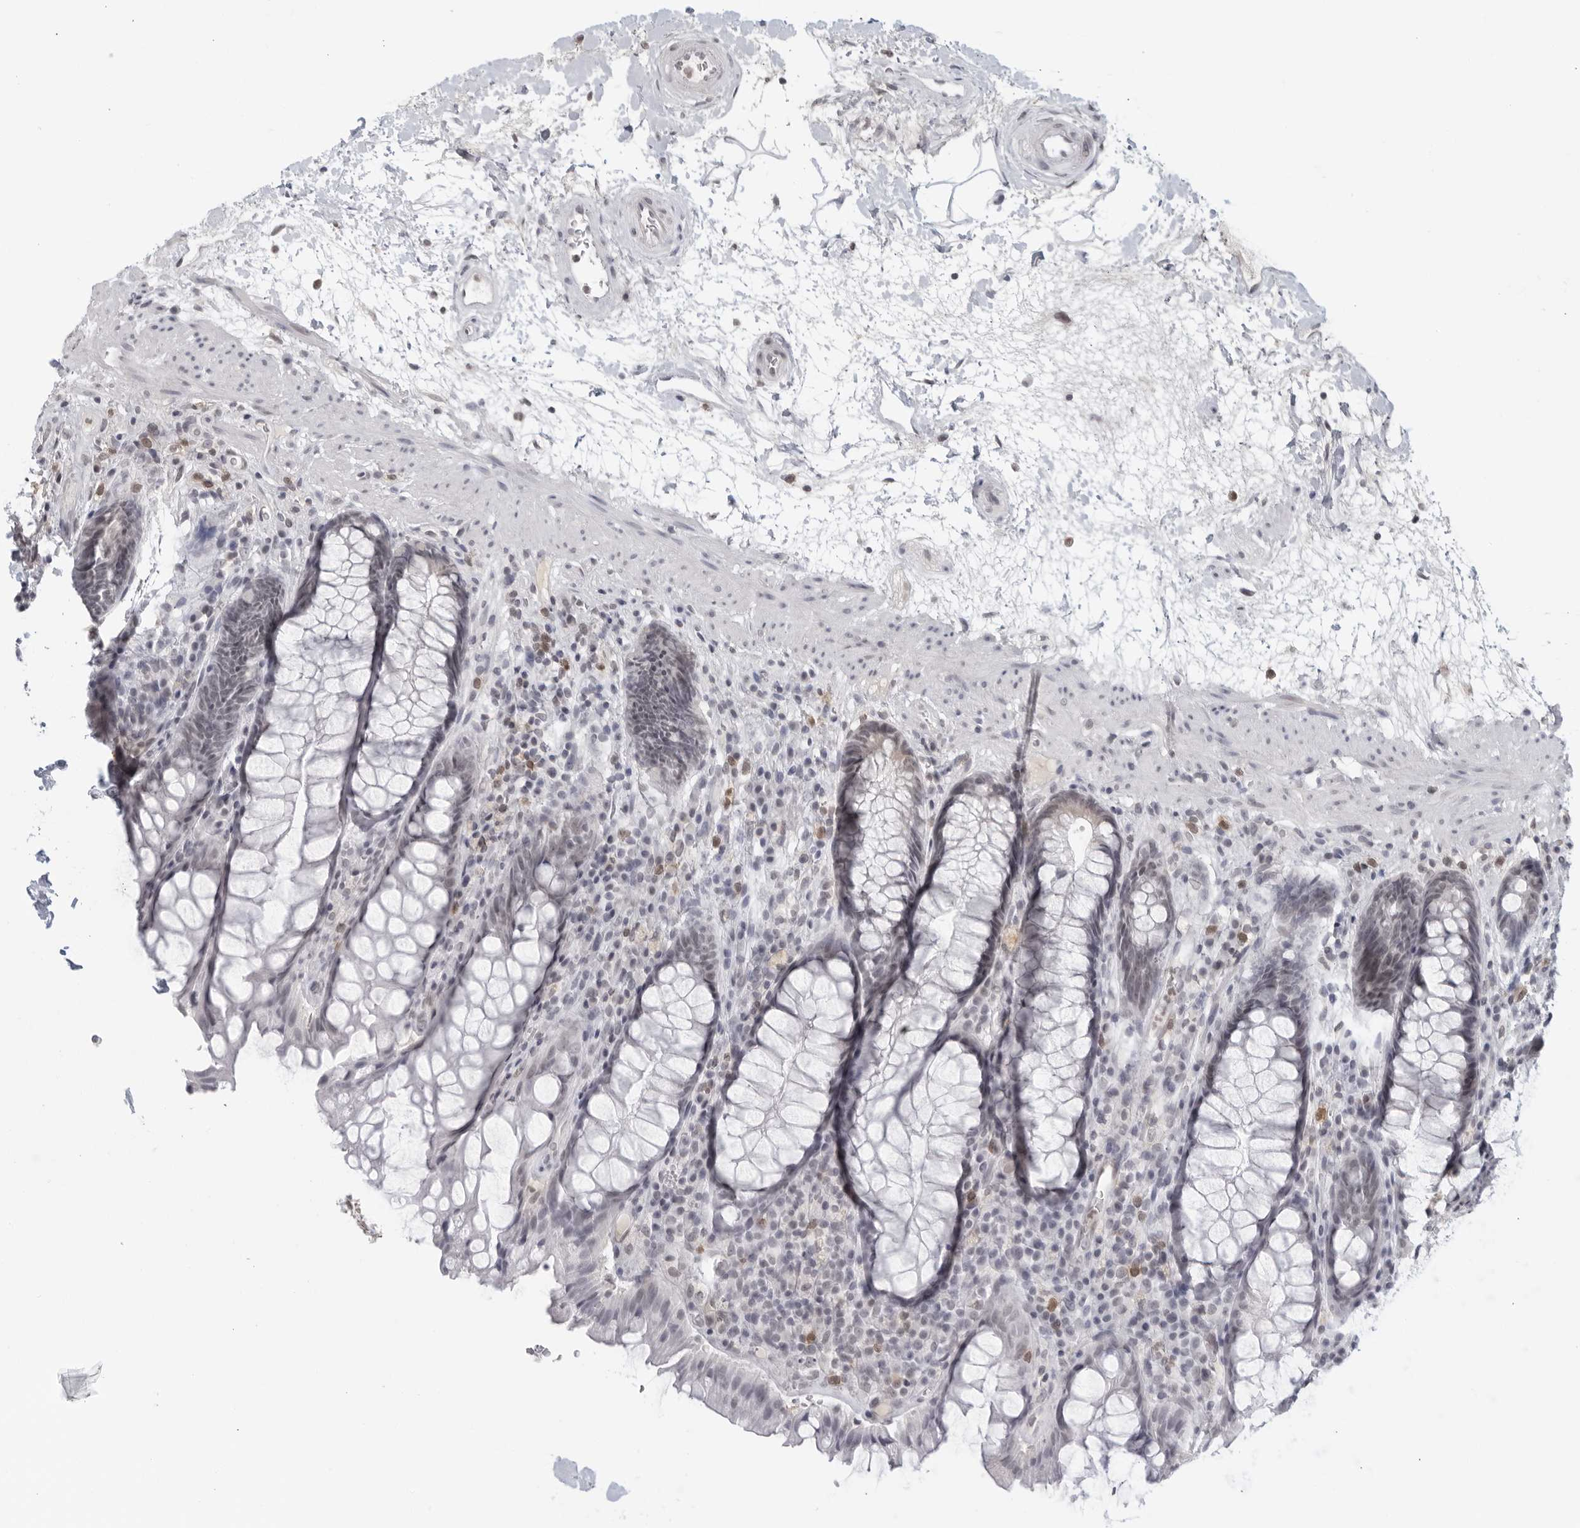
{"staining": {"intensity": "negative", "quantity": "none", "location": "none"}, "tissue": "rectum", "cell_type": "Glandular cells", "image_type": "normal", "snomed": [{"axis": "morphology", "description": "Normal tissue, NOS"}, {"axis": "topography", "description": "Rectum"}], "caption": "IHC photomicrograph of normal rectum: rectum stained with DAB displays no significant protein staining in glandular cells. Nuclei are stained in blue.", "gene": "RAB11FIP3", "patient": {"sex": "male", "age": 64}}